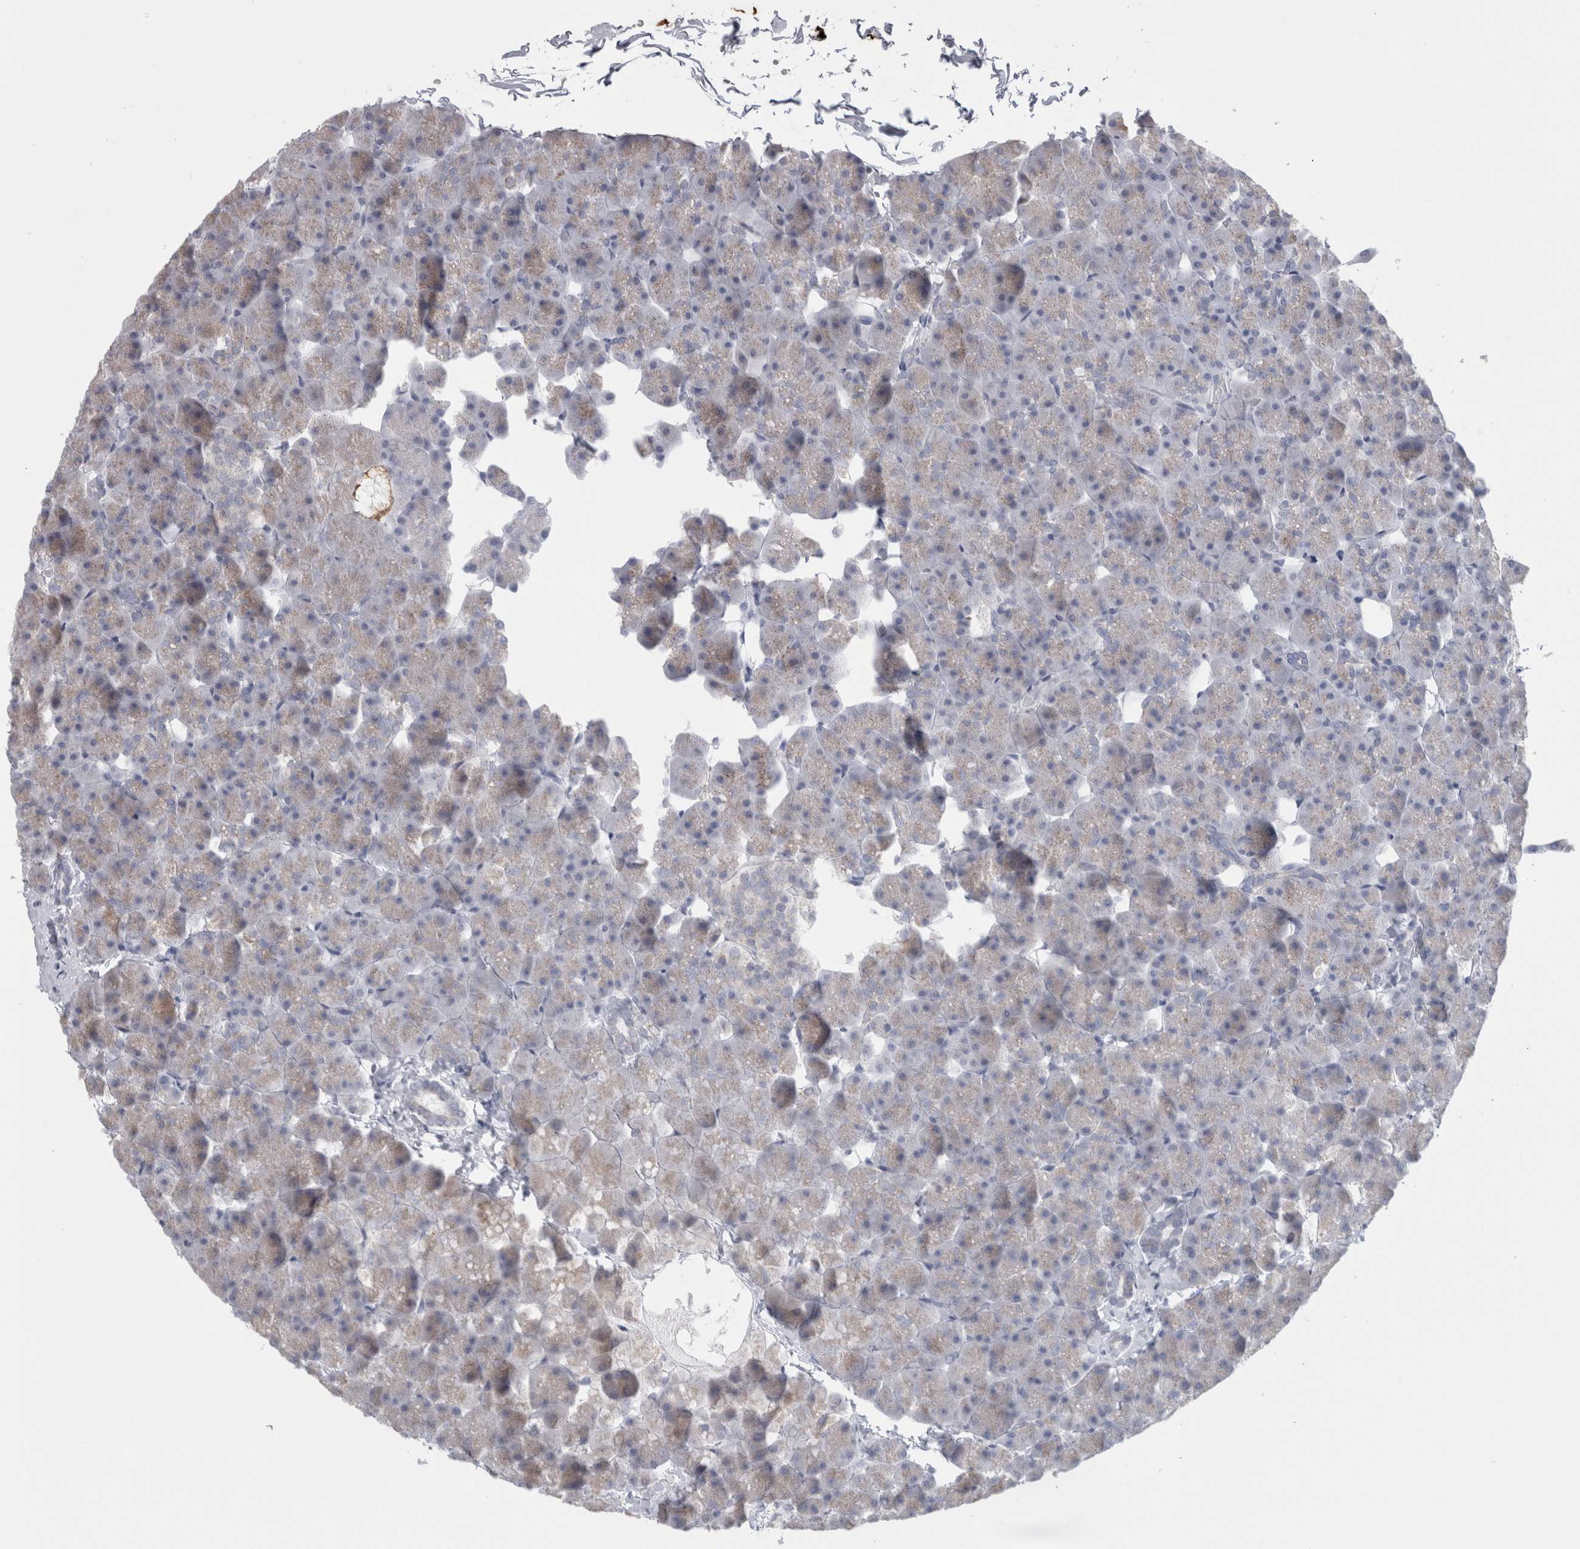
{"staining": {"intensity": "weak", "quantity": "<25%", "location": "cytoplasmic/membranous"}, "tissue": "pancreas", "cell_type": "Exocrine glandular cells", "image_type": "normal", "snomed": [{"axis": "morphology", "description": "Normal tissue, NOS"}, {"axis": "topography", "description": "Pancreas"}], "caption": "Exocrine glandular cells show no significant expression in benign pancreas. Brightfield microscopy of IHC stained with DAB (brown) and hematoxylin (blue), captured at high magnification.", "gene": "PLIN1", "patient": {"sex": "male", "age": 35}}